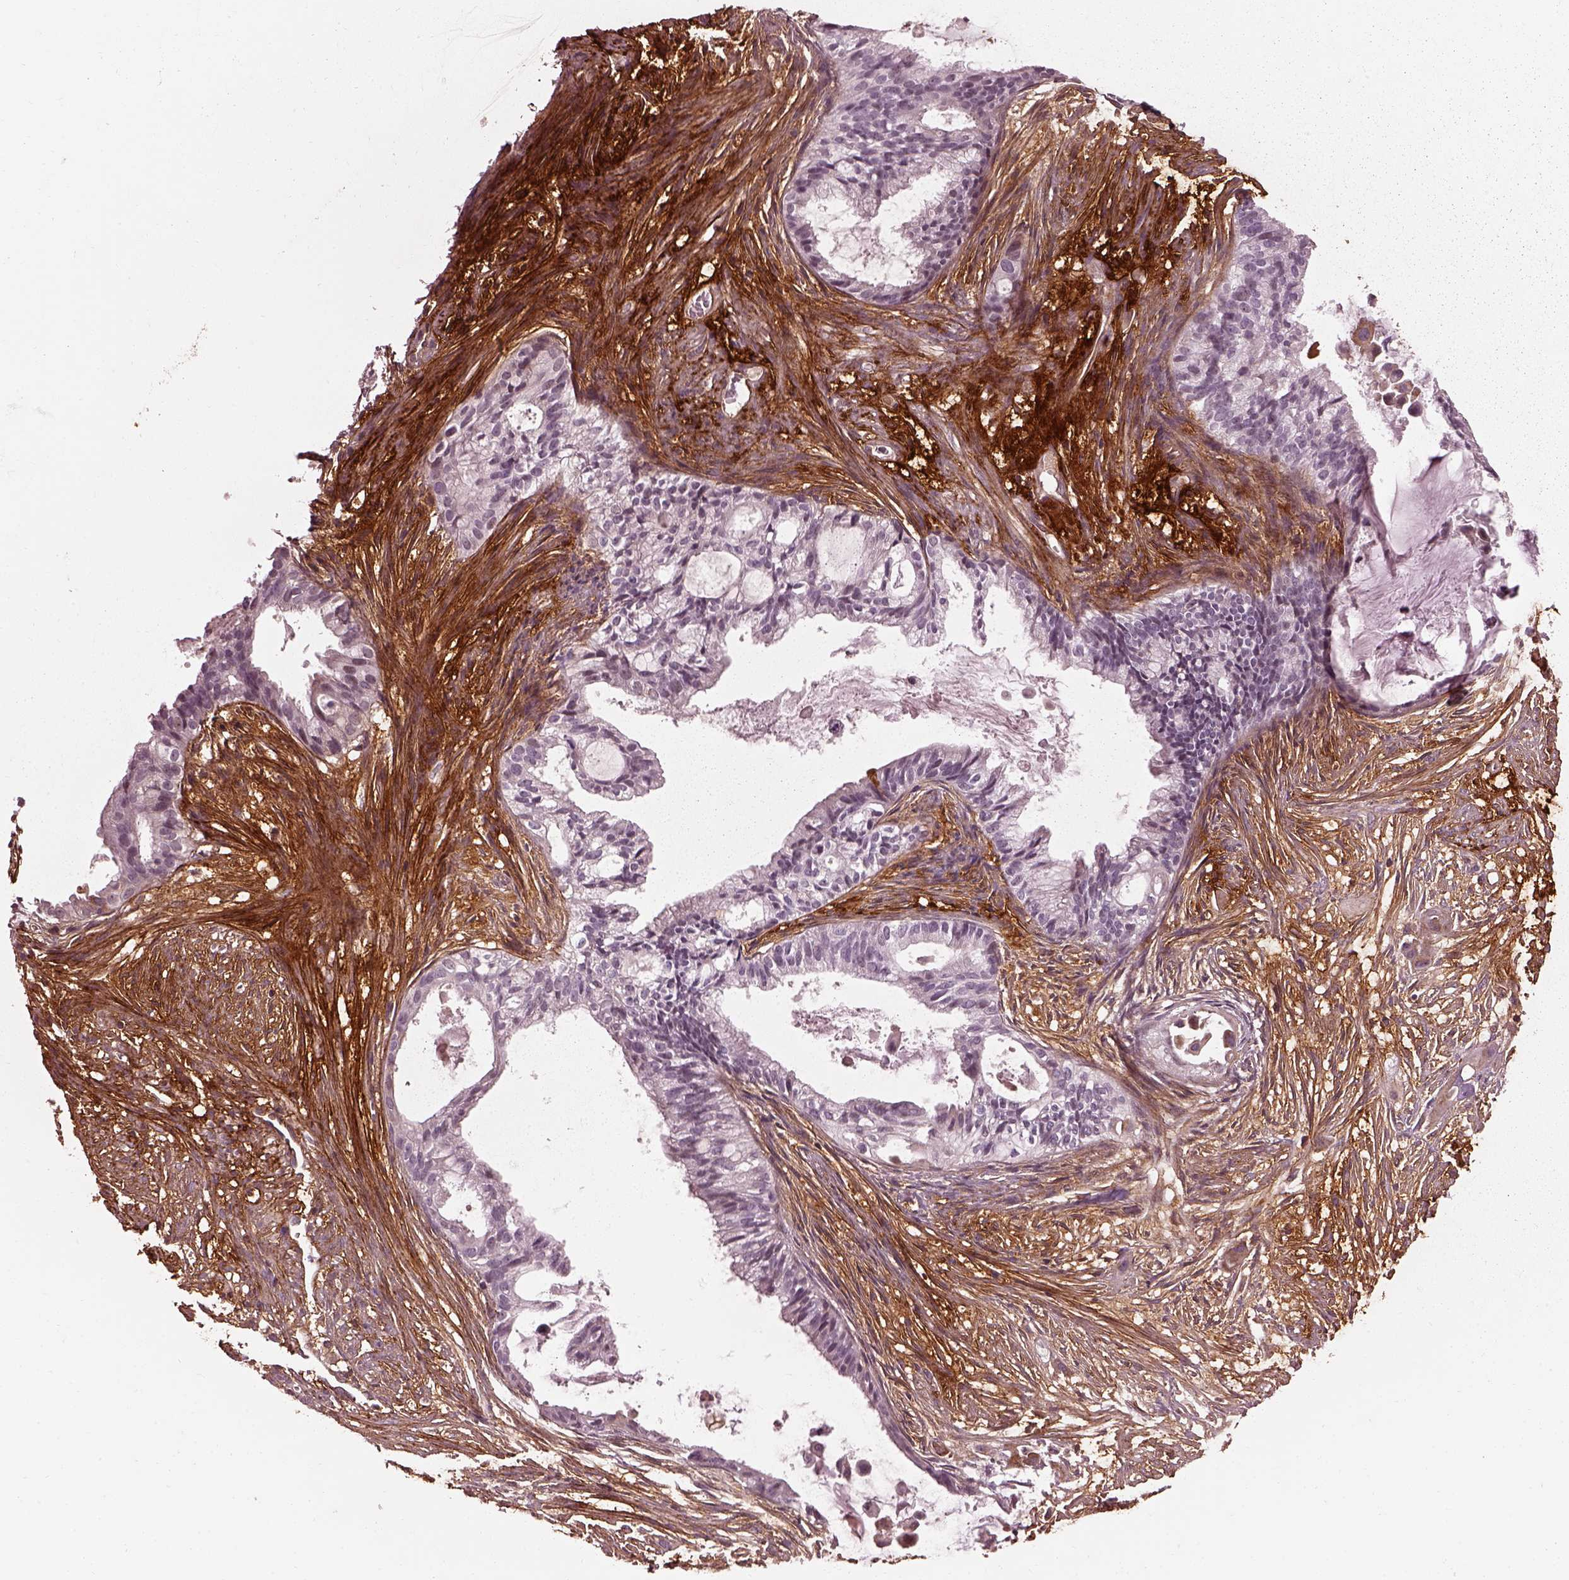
{"staining": {"intensity": "negative", "quantity": "none", "location": "none"}, "tissue": "endometrial cancer", "cell_type": "Tumor cells", "image_type": "cancer", "snomed": [{"axis": "morphology", "description": "Adenocarcinoma, NOS"}, {"axis": "topography", "description": "Endometrium"}], "caption": "There is no significant staining in tumor cells of endometrial cancer.", "gene": "EFEMP1", "patient": {"sex": "female", "age": 86}}